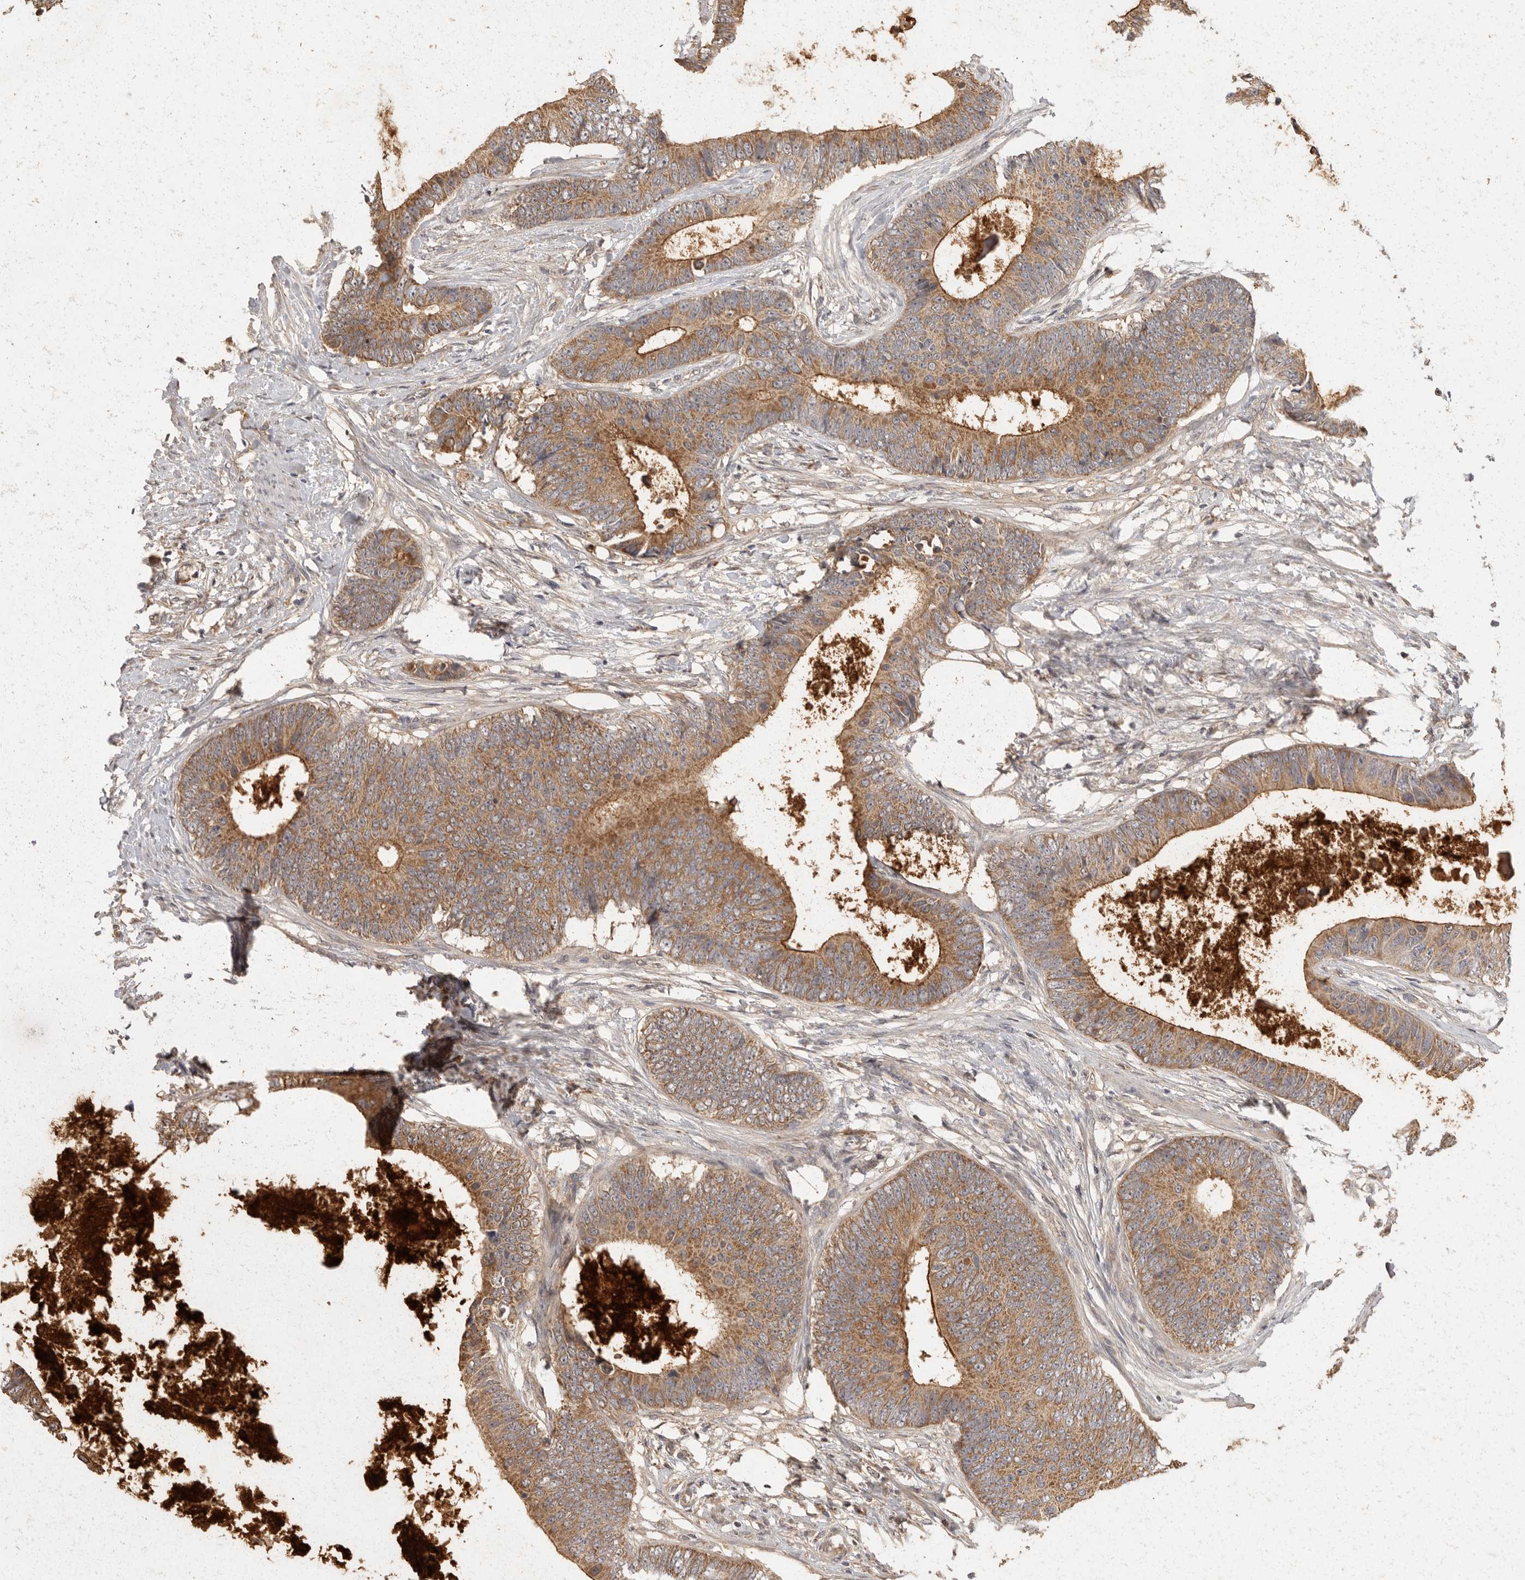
{"staining": {"intensity": "moderate", "quantity": ">75%", "location": "cytoplasmic/membranous"}, "tissue": "colorectal cancer", "cell_type": "Tumor cells", "image_type": "cancer", "snomed": [{"axis": "morphology", "description": "Adenocarcinoma, NOS"}, {"axis": "topography", "description": "Colon"}], "caption": "This is a histology image of IHC staining of adenocarcinoma (colorectal), which shows moderate staining in the cytoplasmic/membranous of tumor cells.", "gene": "BAIAP2", "patient": {"sex": "male", "age": 56}}